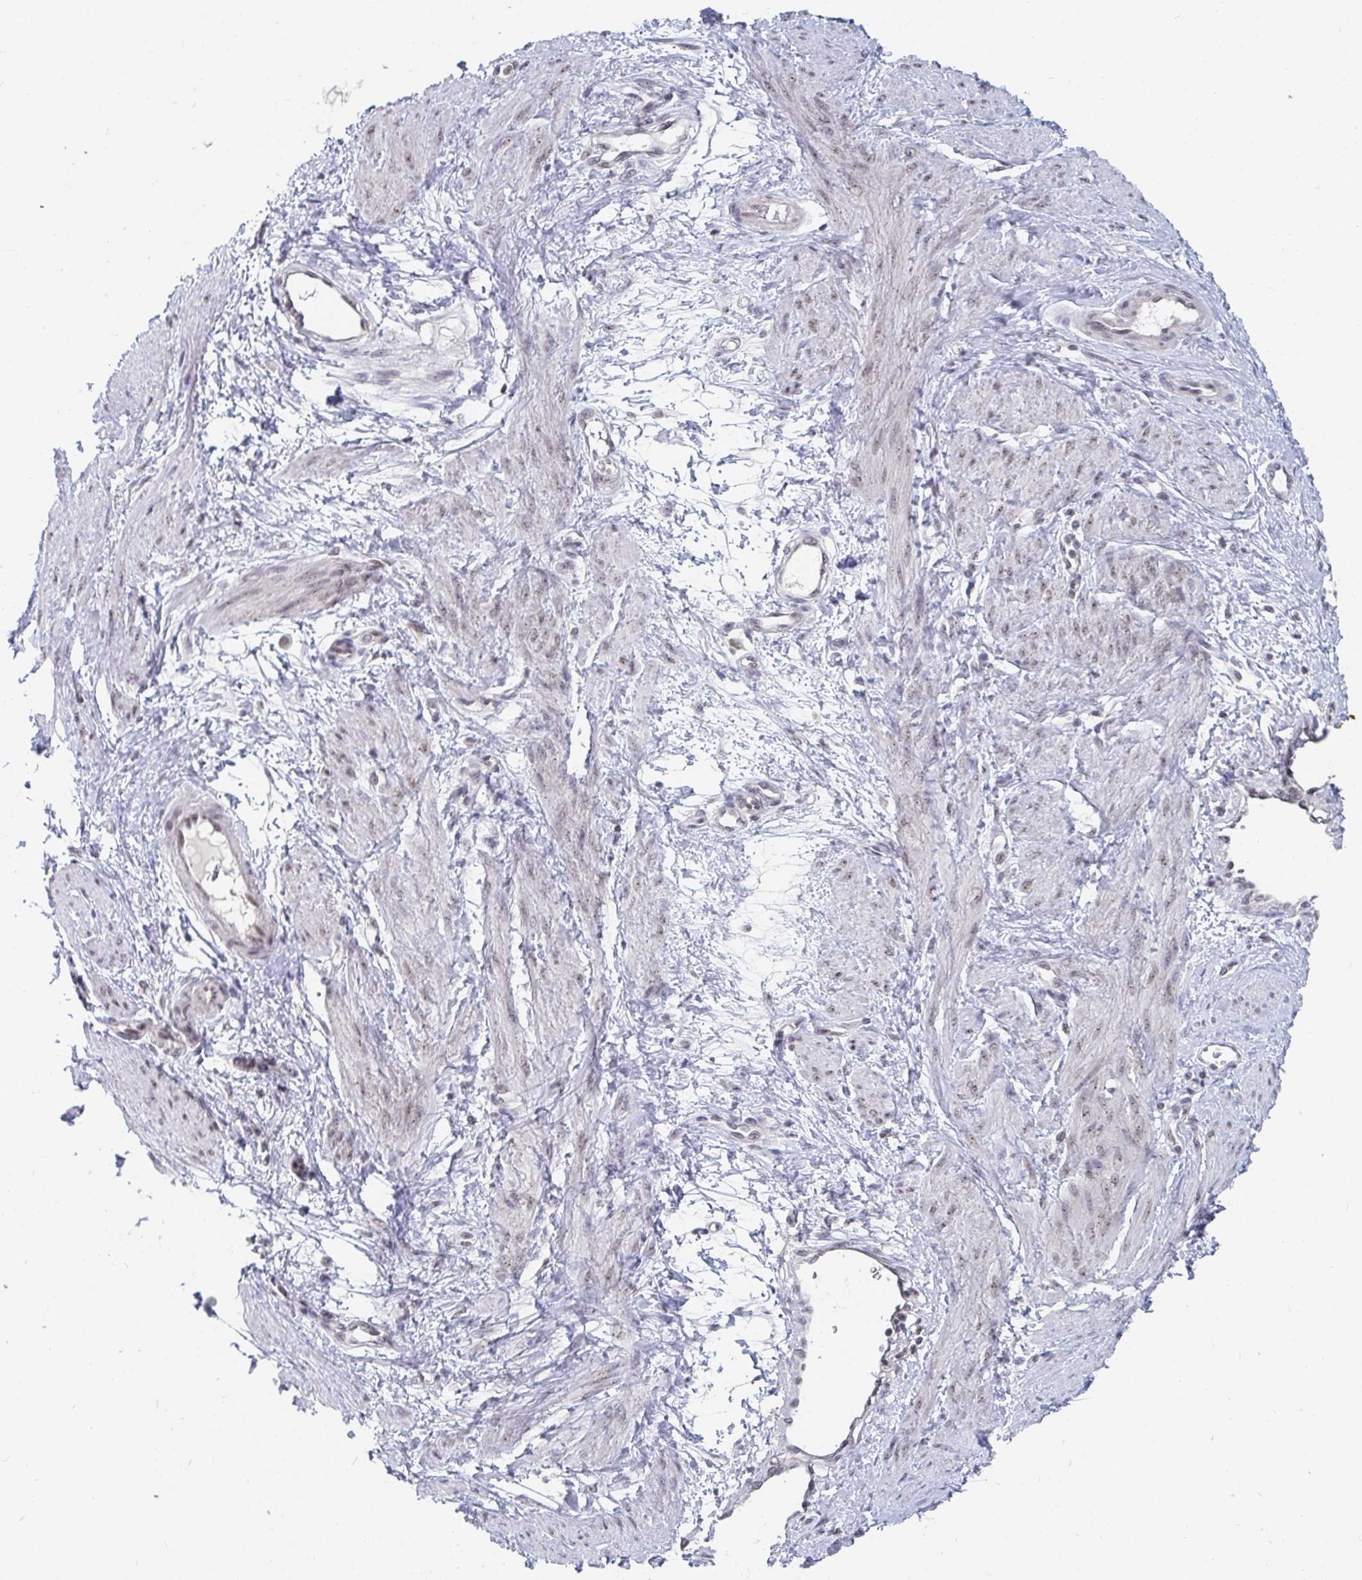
{"staining": {"intensity": "weak", "quantity": "25%-75%", "location": "nuclear"}, "tissue": "smooth muscle", "cell_type": "Smooth muscle cells", "image_type": "normal", "snomed": [{"axis": "morphology", "description": "Normal tissue, NOS"}, {"axis": "topography", "description": "Smooth muscle"}, {"axis": "topography", "description": "Uterus"}], "caption": "Immunohistochemical staining of benign smooth muscle displays 25%-75% levels of weak nuclear protein expression in about 25%-75% of smooth muscle cells. The staining was performed using DAB, with brown indicating positive protein expression. Nuclei are stained blue with hematoxylin.", "gene": "TRIP12", "patient": {"sex": "female", "age": 39}}